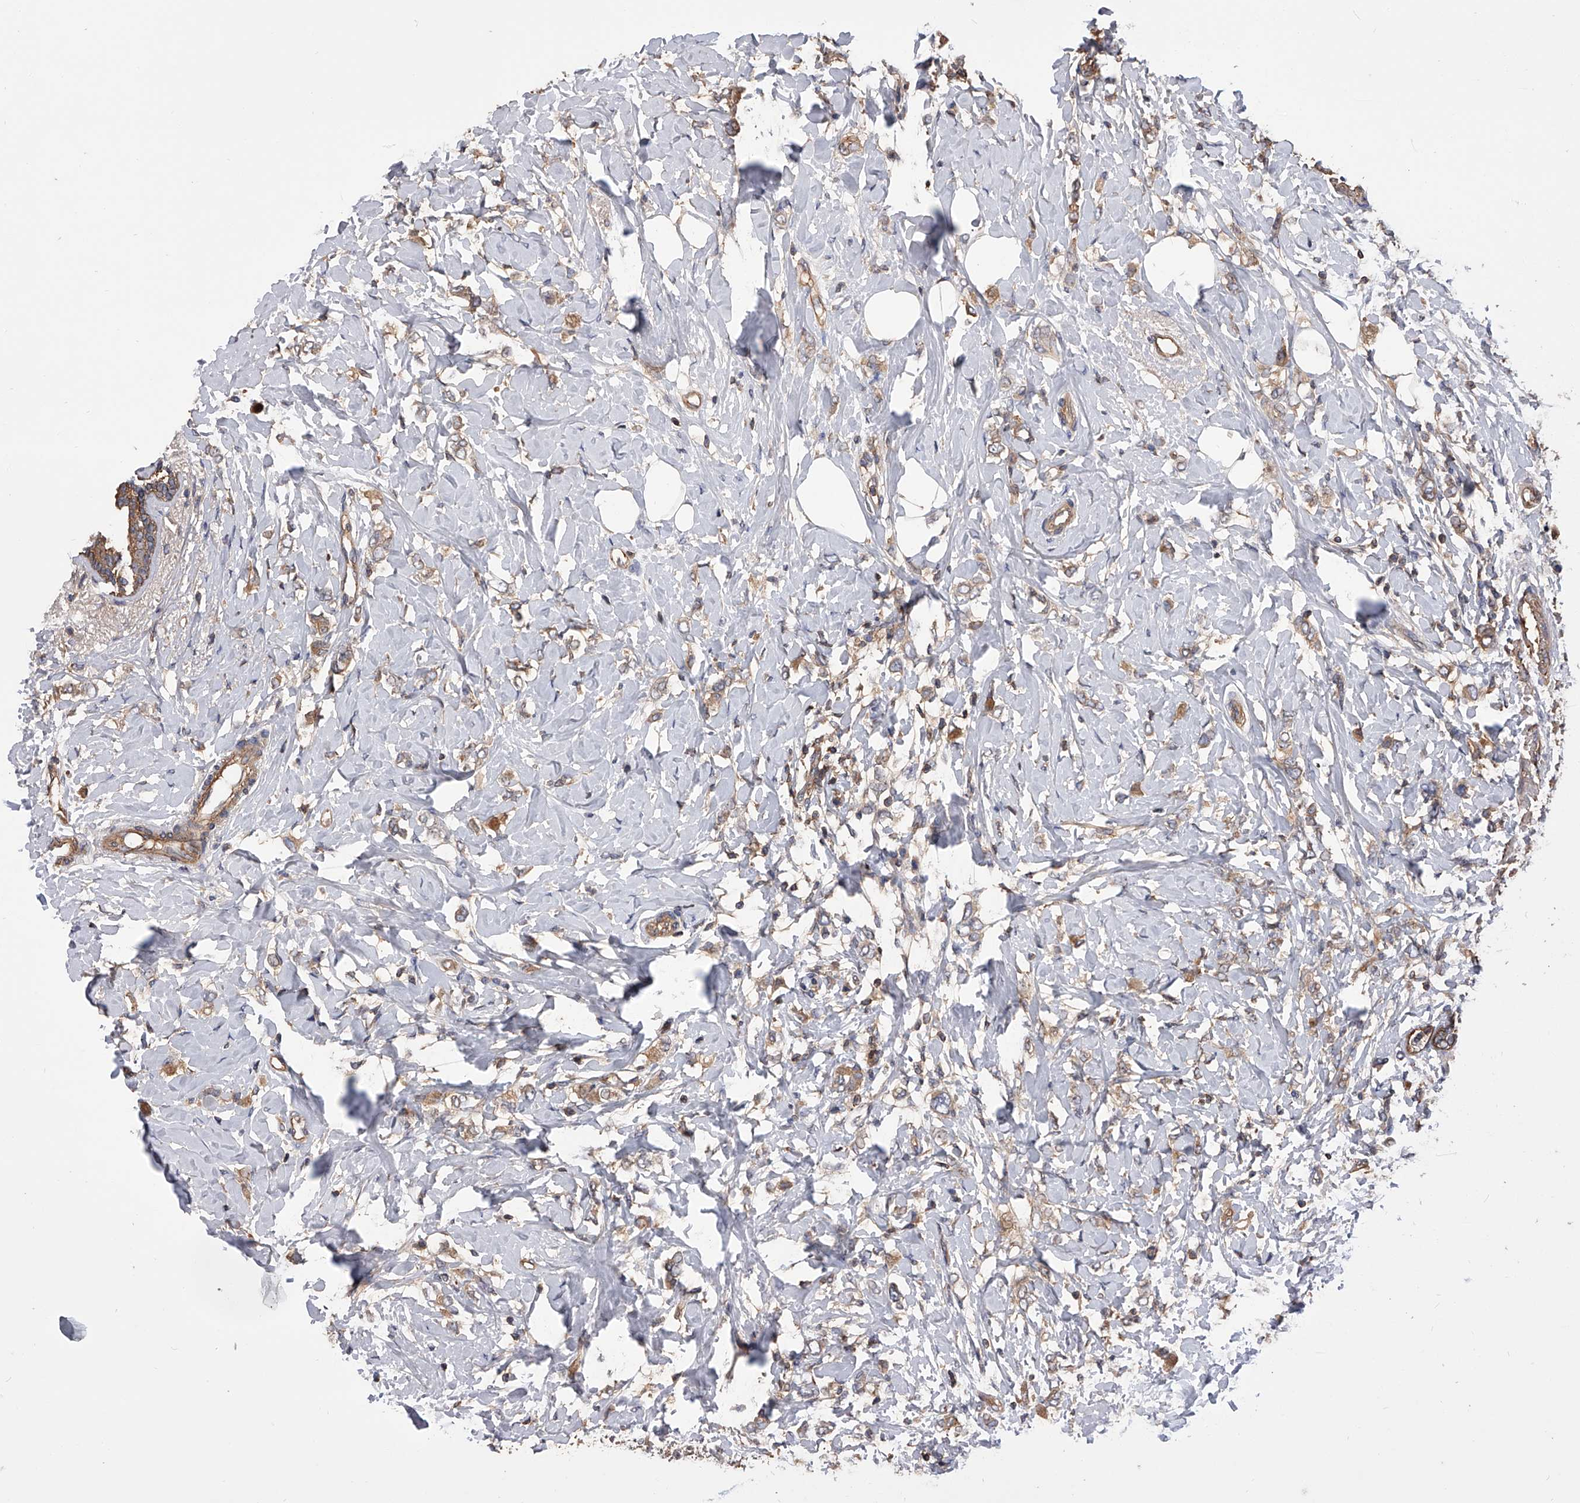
{"staining": {"intensity": "weak", "quantity": ">75%", "location": "cytoplasmic/membranous"}, "tissue": "breast cancer", "cell_type": "Tumor cells", "image_type": "cancer", "snomed": [{"axis": "morphology", "description": "Normal tissue, NOS"}, {"axis": "morphology", "description": "Lobular carcinoma"}, {"axis": "topography", "description": "Breast"}], "caption": "An IHC micrograph of tumor tissue is shown. Protein staining in brown highlights weak cytoplasmic/membranous positivity in breast lobular carcinoma within tumor cells.", "gene": "CUL7", "patient": {"sex": "female", "age": 47}}